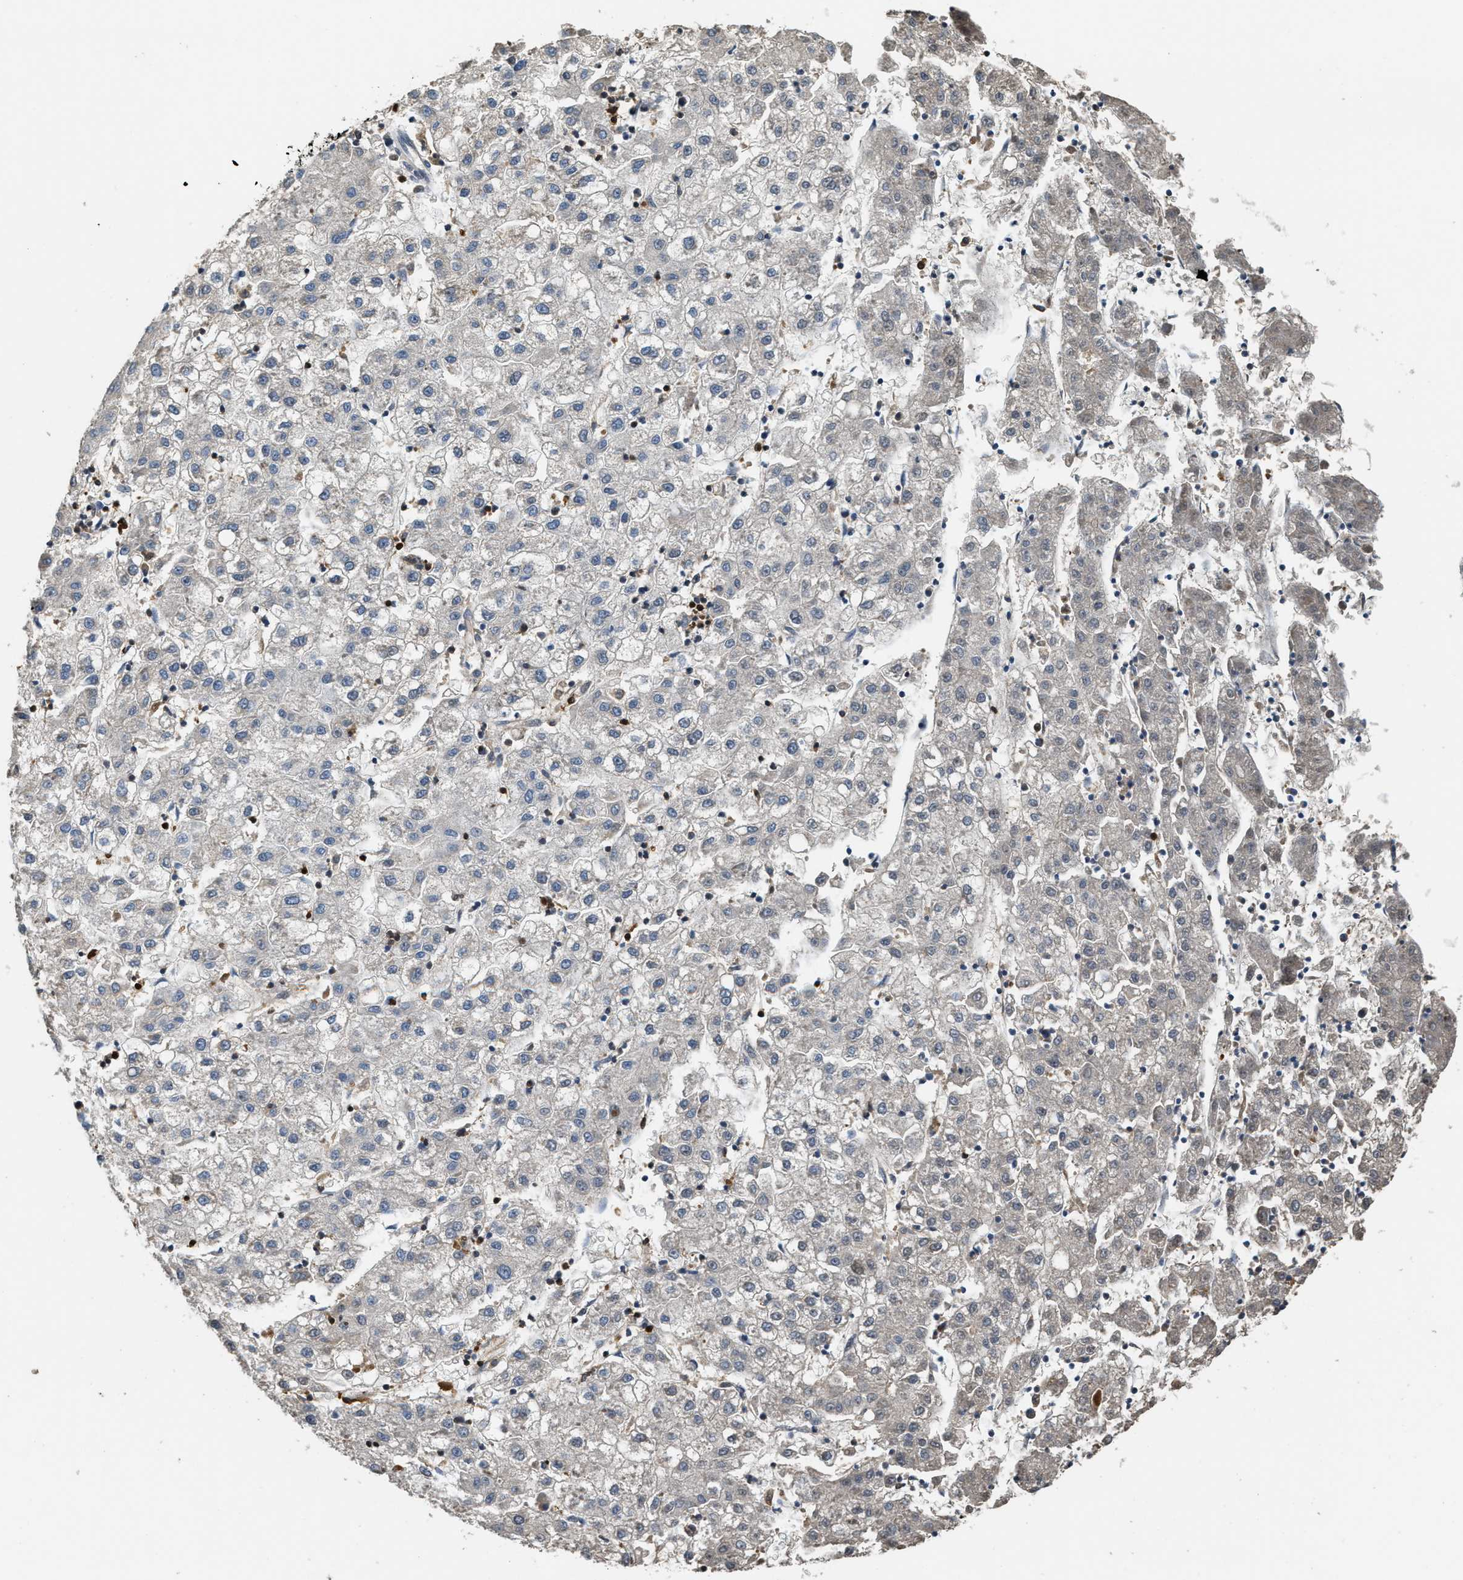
{"staining": {"intensity": "negative", "quantity": "none", "location": "none"}, "tissue": "liver cancer", "cell_type": "Tumor cells", "image_type": "cancer", "snomed": [{"axis": "morphology", "description": "Carcinoma, Hepatocellular, NOS"}, {"axis": "topography", "description": "Liver"}], "caption": "Micrograph shows no protein positivity in tumor cells of liver cancer (hepatocellular carcinoma) tissue.", "gene": "SERPINB5", "patient": {"sex": "male", "age": 72}}